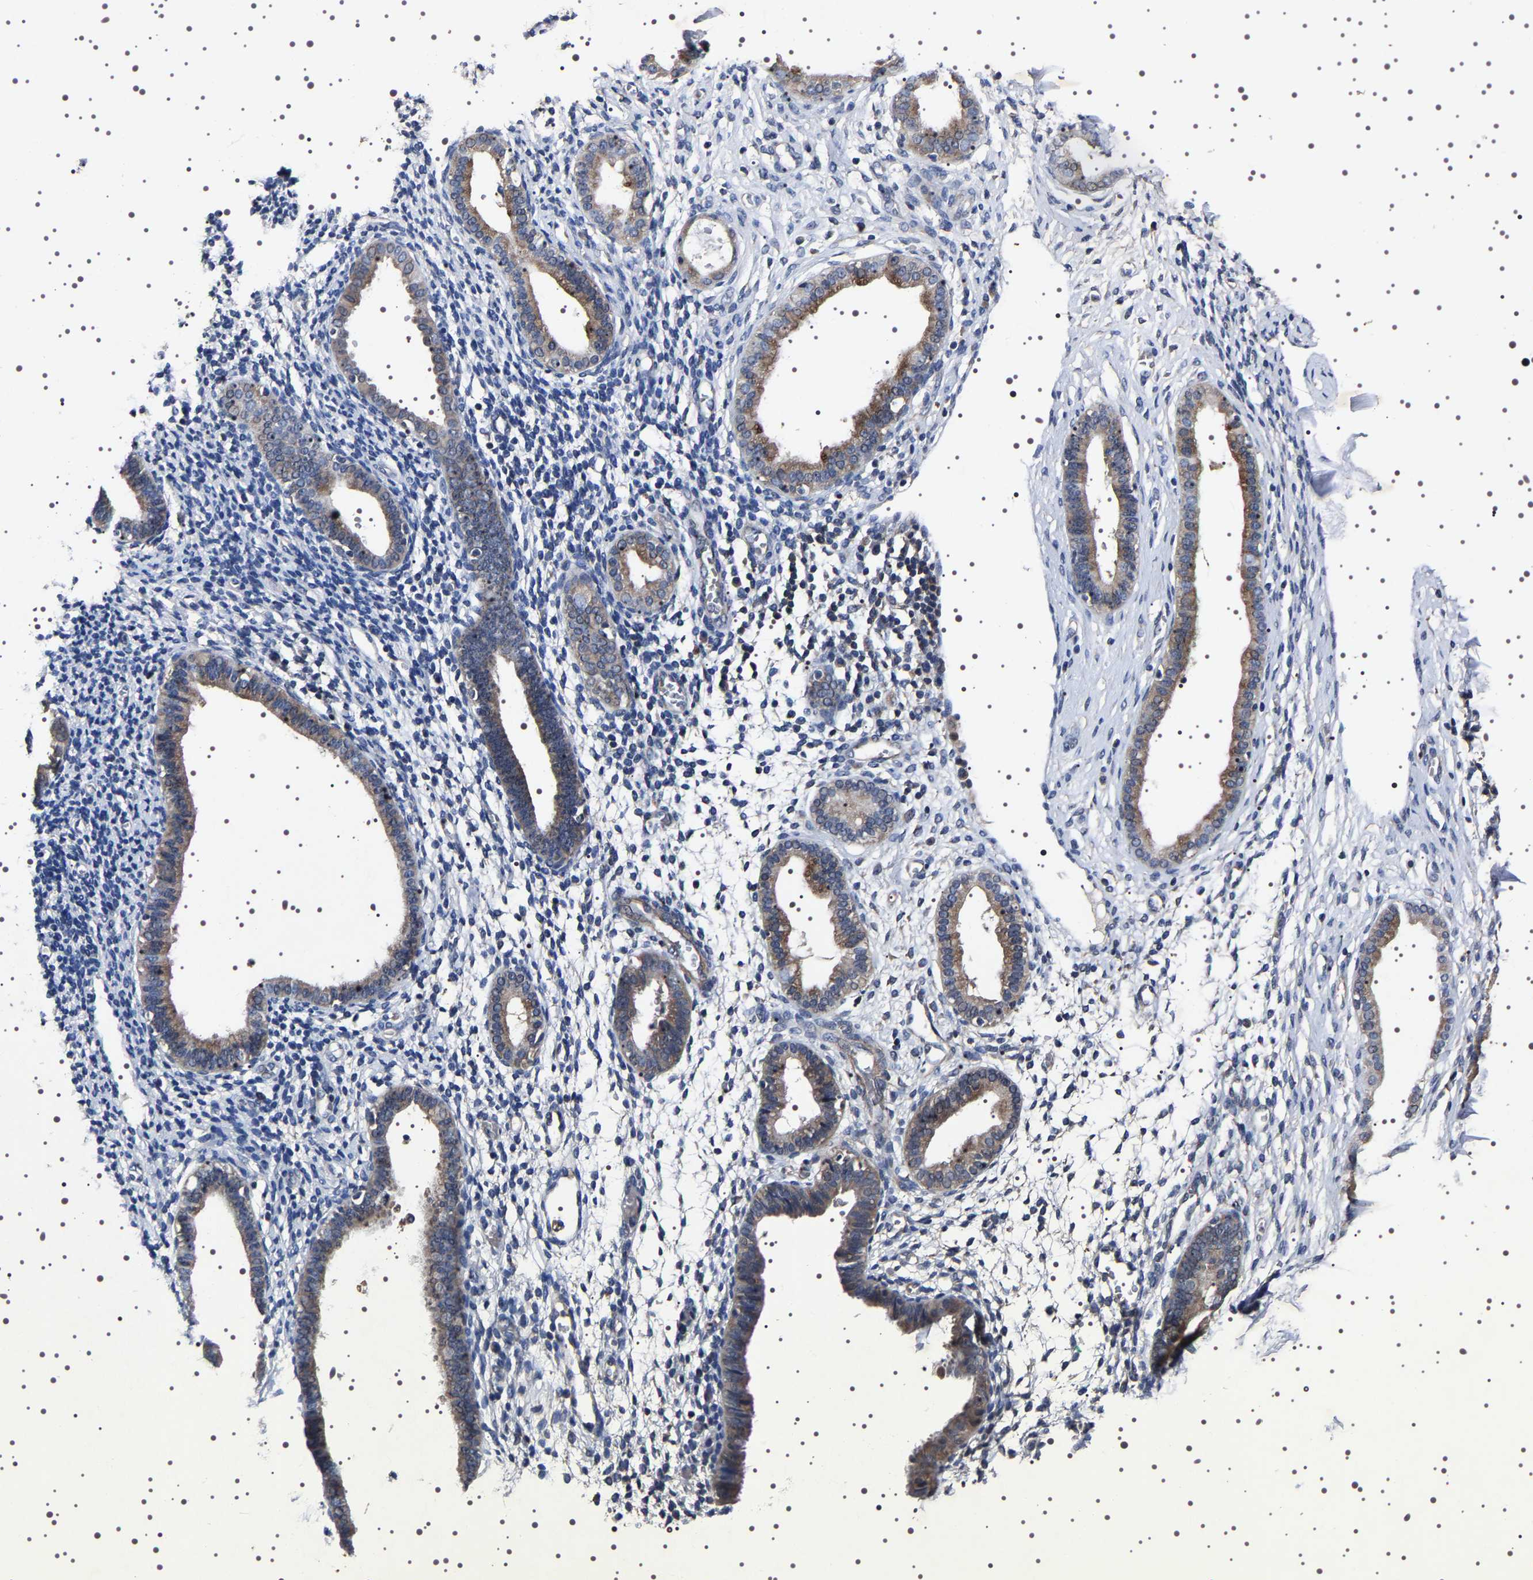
{"staining": {"intensity": "negative", "quantity": "none", "location": "none"}, "tissue": "endometrium", "cell_type": "Cells in endometrial stroma", "image_type": "normal", "snomed": [{"axis": "morphology", "description": "Normal tissue, NOS"}, {"axis": "topography", "description": "Endometrium"}], "caption": "Cells in endometrial stroma are negative for brown protein staining in benign endometrium. The staining was performed using DAB (3,3'-diaminobenzidine) to visualize the protein expression in brown, while the nuclei were stained in blue with hematoxylin (Magnification: 20x).", "gene": "TARBP1", "patient": {"sex": "female", "age": 61}}